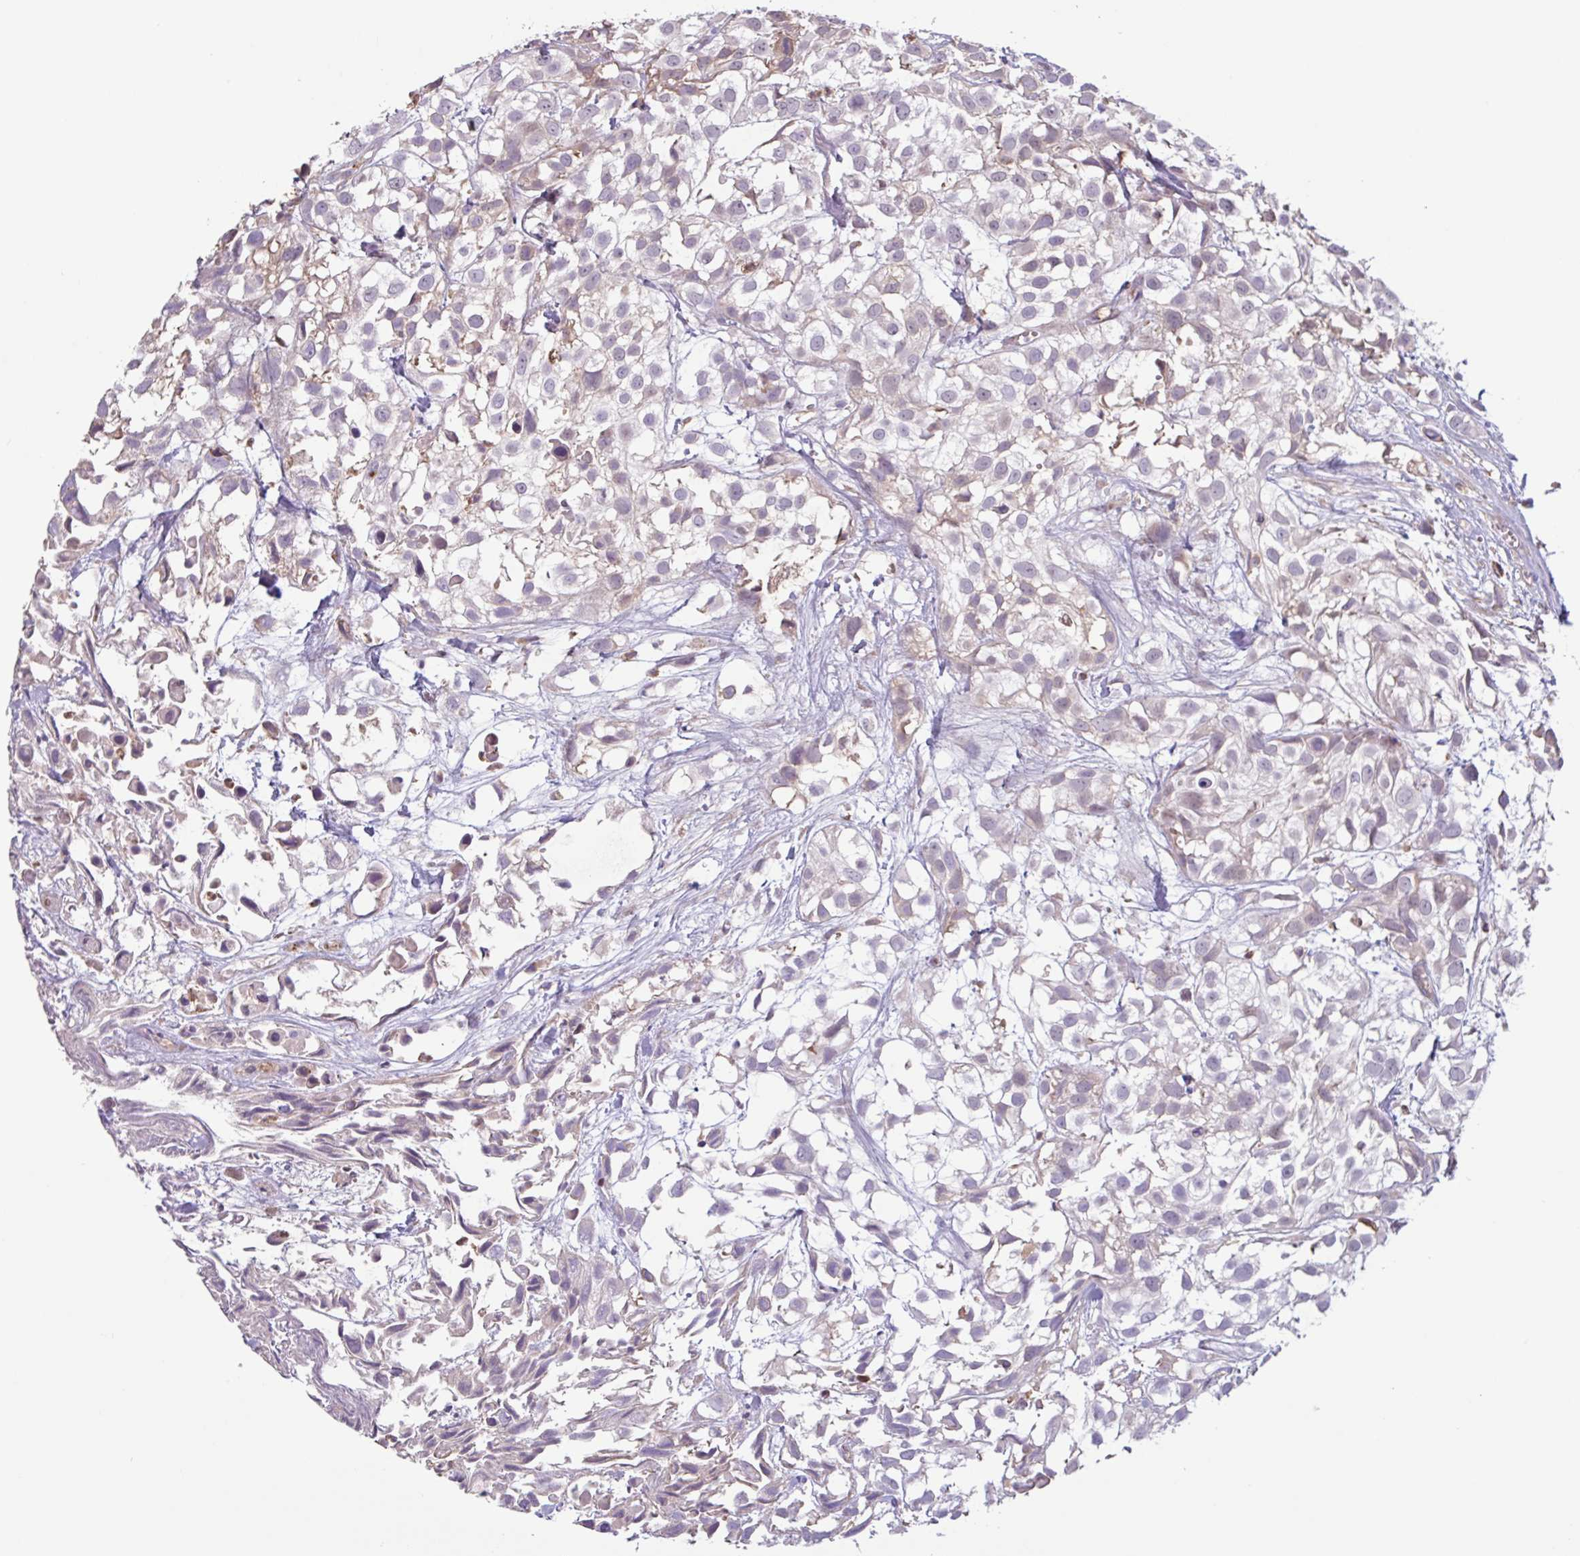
{"staining": {"intensity": "negative", "quantity": "none", "location": "none"}, "tissue": "urothelial cancer", "cell_type": "Tumor cells", "image_type": "cancer", "snomed": [{"axis": "morphology", "description": "Urothelial carcinoma, High grade"}, {"axis": "topography", "description": "Urinary bladder"}], "caption": "A high-resolution image shows immunohistochemistry (IHC) staining of urothelial cancer, which exhibits no significant expression in tumor cells.", "gene": "TAF1D", "patient": {"sex": "male", "age": 56}}